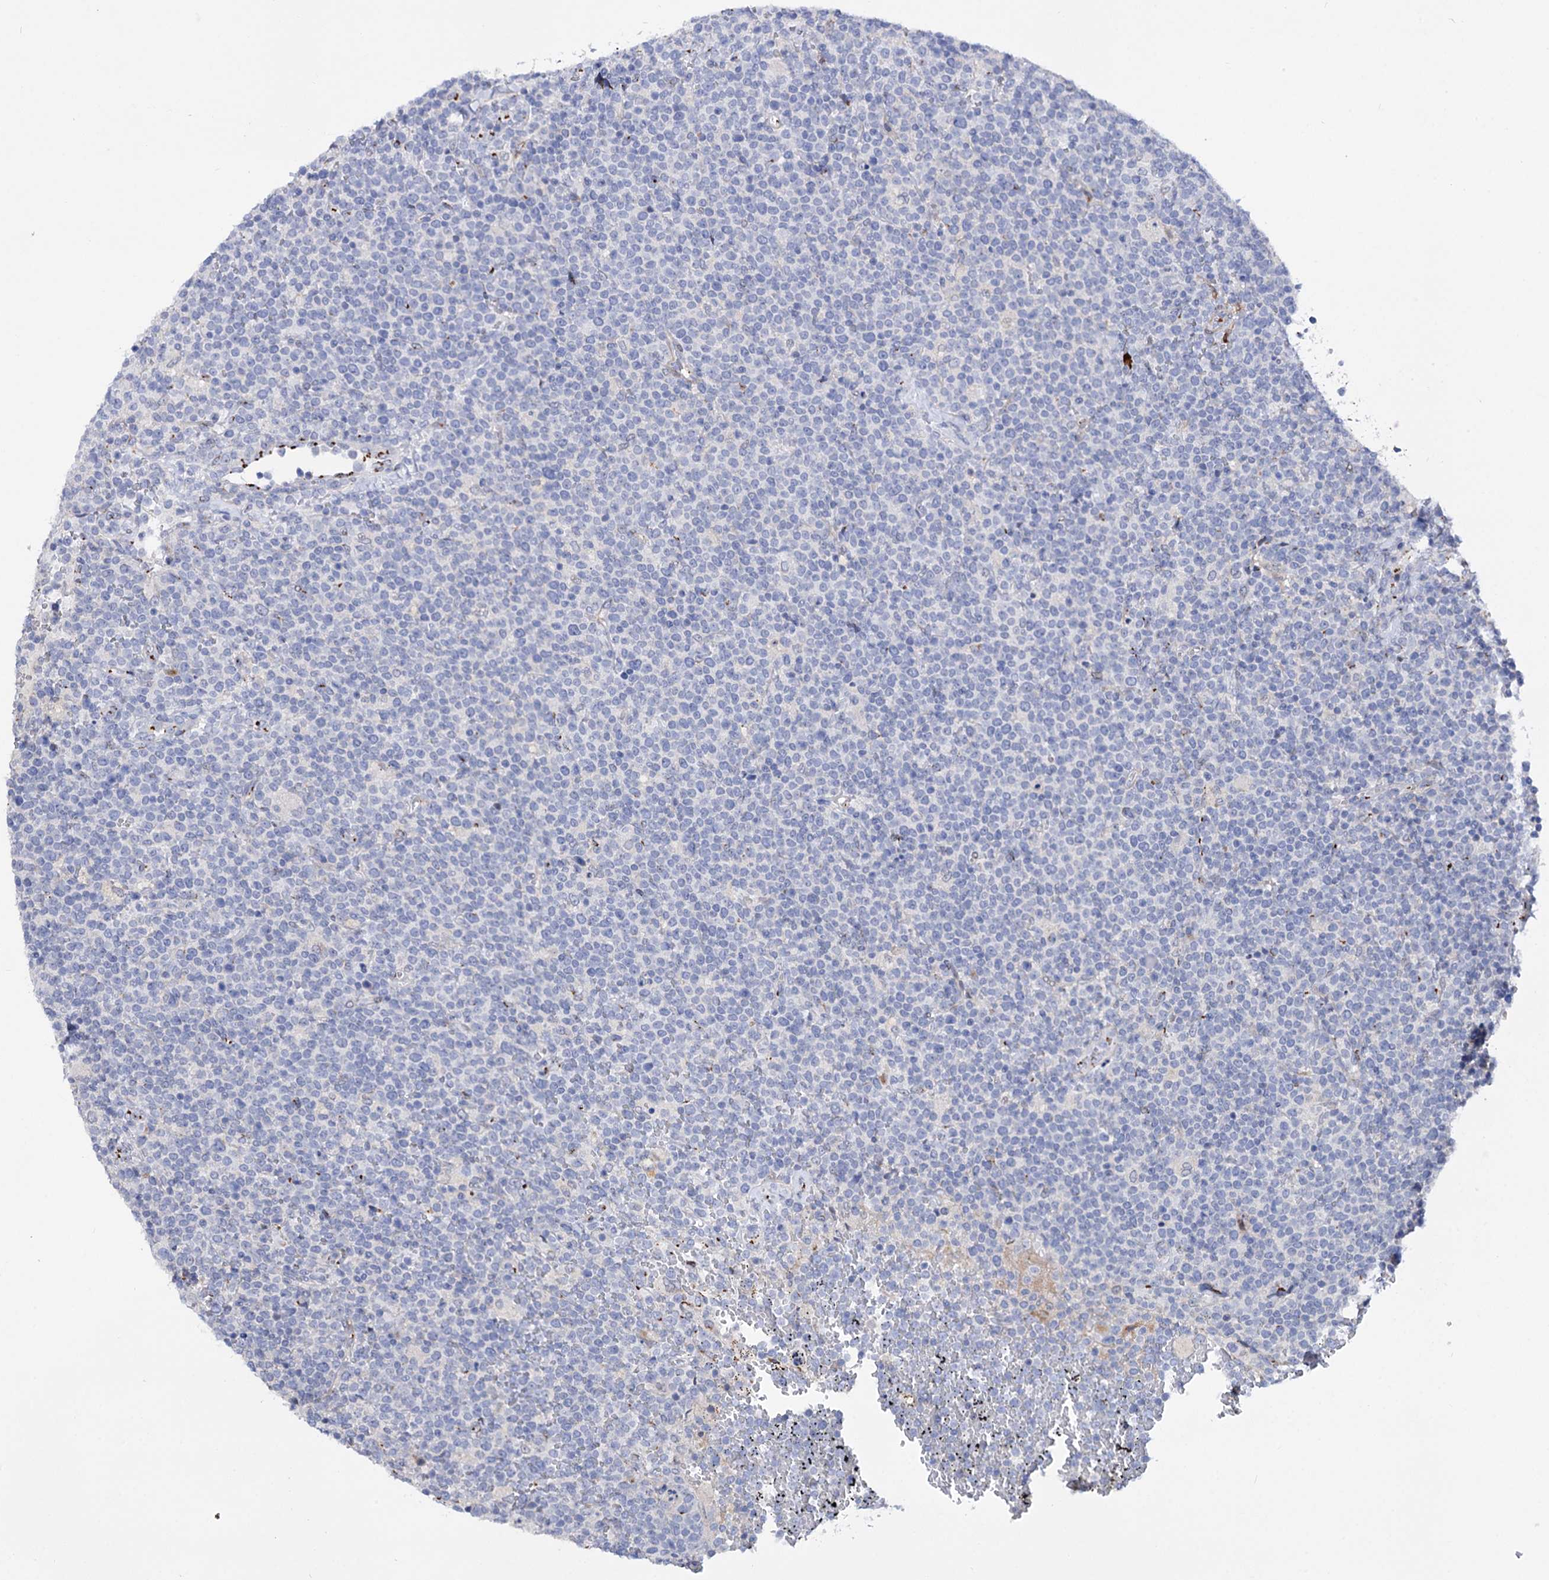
{"staining": {"intensity": "negative", "quantity": "none", "location": "none"}, "tissue": "lymphoma", "cell_type": "Tumor cells", "image_type": "cancer", "snomed": [{"axis": "morphology", "description": "Malignant lymphoma, non-Hodgkin's type, High grade"}, {"axis": "topography", "description": "Lymph node"}], "caption": "Tumor cells are negative for brown protein staining in high-grade malignant lymphoma, non-Hodgkin's type.", "gene": "C11orf96", "patient": {"sex": "male", "age": 61}}